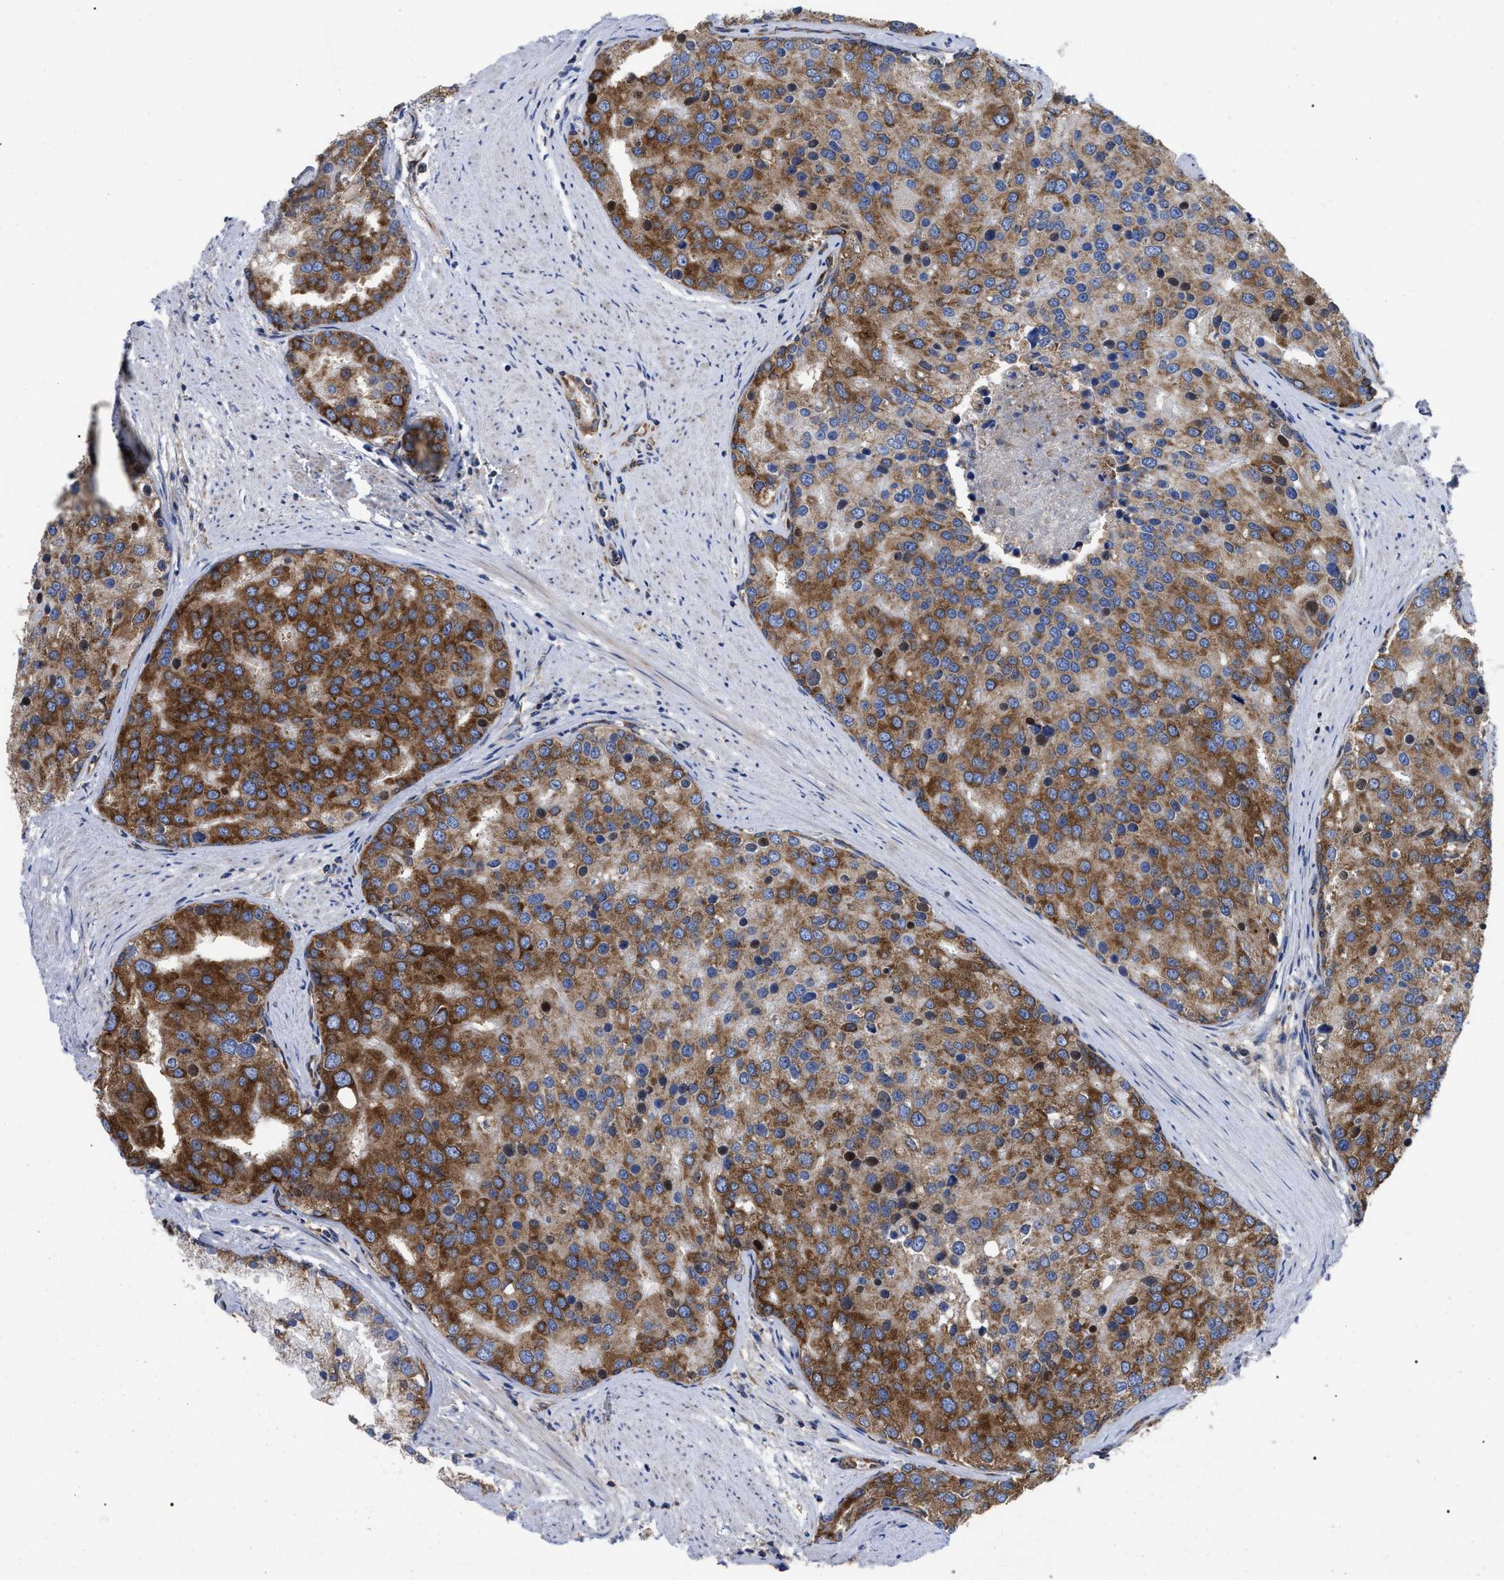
{"staining": {"intensity": "strong", "quantity": ">75%", "location": "cytoplasmic/membranous"}, "tissue": "prostate cancer", "cell_type": "Tumor cells", "image_type": "cancer", "snomed": [{"axis": "morphology", "description": "Adenocarcinoma, High grade"}, {"axis": "topography", "description": "Prostate"}], "caption": "An immunohistochemistry histopathology image of tumor tissue is shown. Protein staining in brown shows strong cytoplasmic/membranous positivity in prostate cancer within tumor cells.", "gene": "FAM120A", "patient": {"sex": "male", "age": 50}}